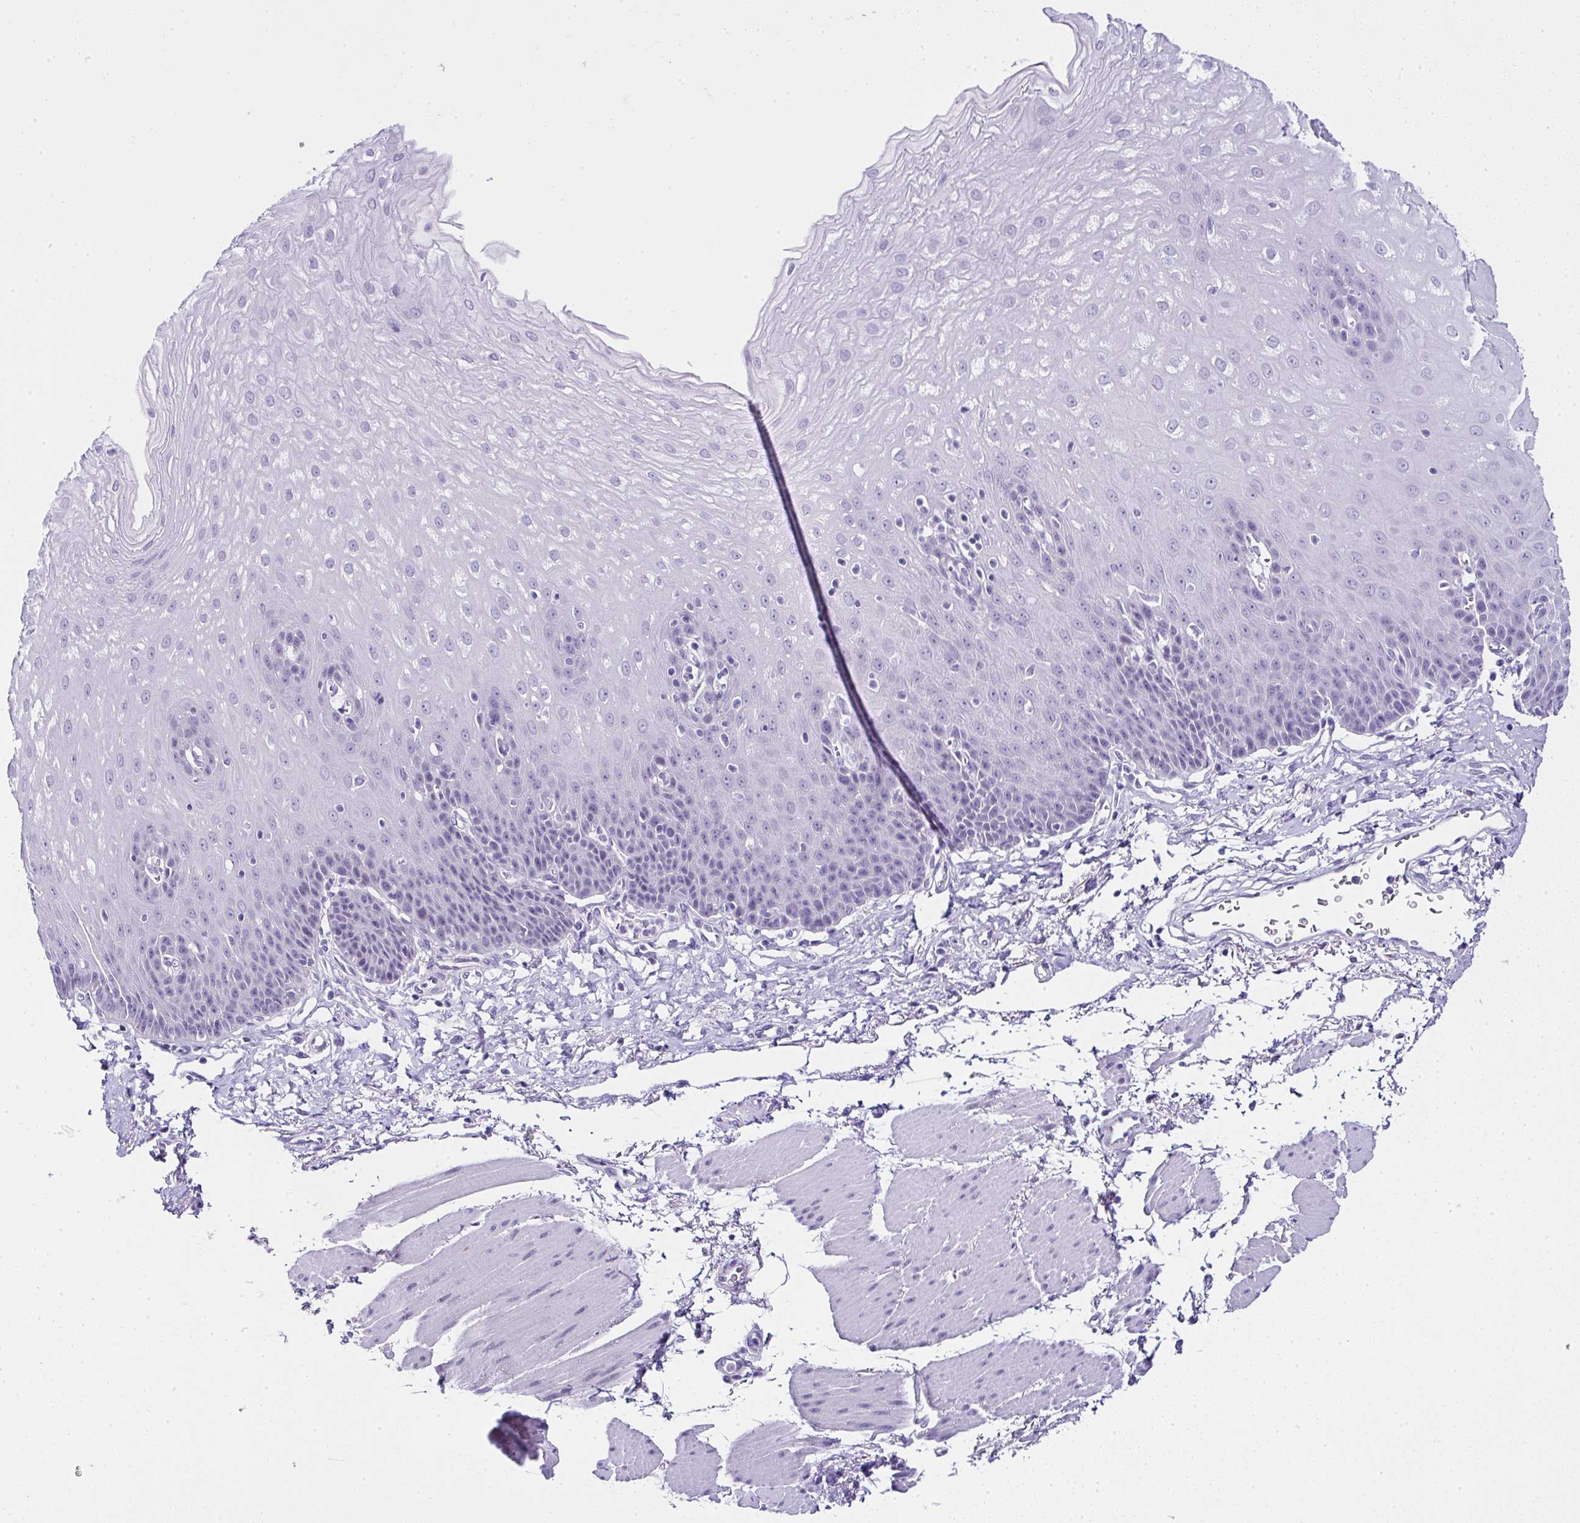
{"staining": {"intensity": "negative", "quantity": "none", "location": "none"}, "tissue": "esophagus", "cell_type": "Squamous epithelial cells", "image_type": "normal", "snomed": [{"axis": "morphology", "description": "Normal tissue, NOS"}, {"axis": "topography", "description": "Esophagus"}], "caption": "Immunohistochemistry (IHC) image of normal esophagus: human esophagus stained with DAB (3,3'-diaminobenzidine) reveals no significant protein expression in squamous epithelial cells. (Brightfield microscopy of DAB immunohistochemistry (IHC) at high magnification).", "gene": "RNF183", "patient": {"sex": "female", "age": 81}}